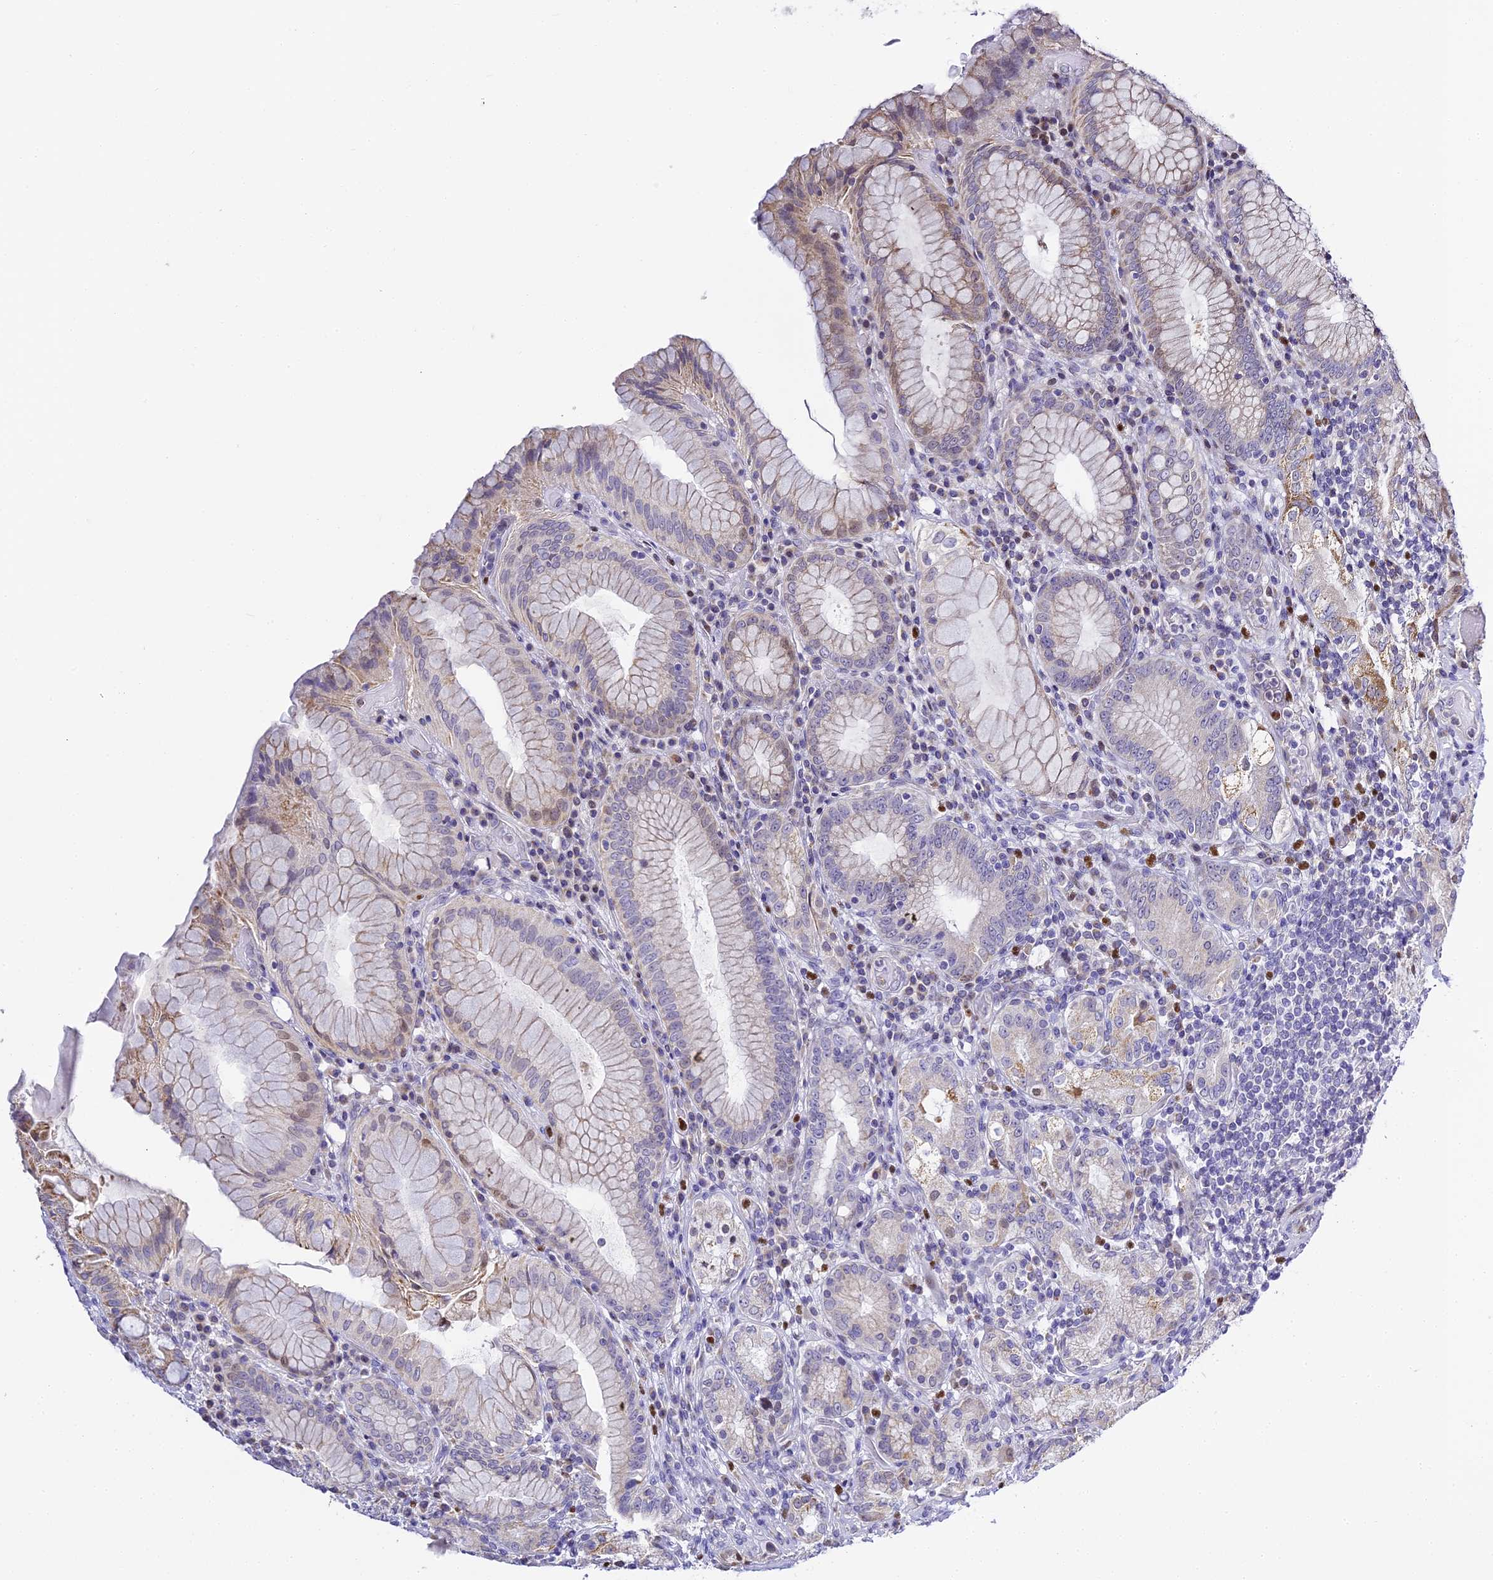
{"staining": {"intensity": "moderate", "quantity": "<25%", "location": "cytoplasmic/membranous"}, "tissue": "stomach", "cell_type": "Glandular cells", "image_type": "normal", "snomed": [{"axis": "morphology", "description": "Normal tissue, NOS"}, {"axis": "topography", "description": "Stomach, upper"}, {"axis": "topography", "description": "Stomach, lower"}], "caption": "DAB immunohistochemical staining of benign stomach displays moderate cytoplasmic/membranous protein expression in about <25% of glandular cells. (Stains: DAB (3,3'-diaminobenzidine) in brown, nuclei in blue, Microscopy: brightfield microscopy at high magnification).", "gene": "SERP1", "patient": {"sex": "female", "age": 76}}